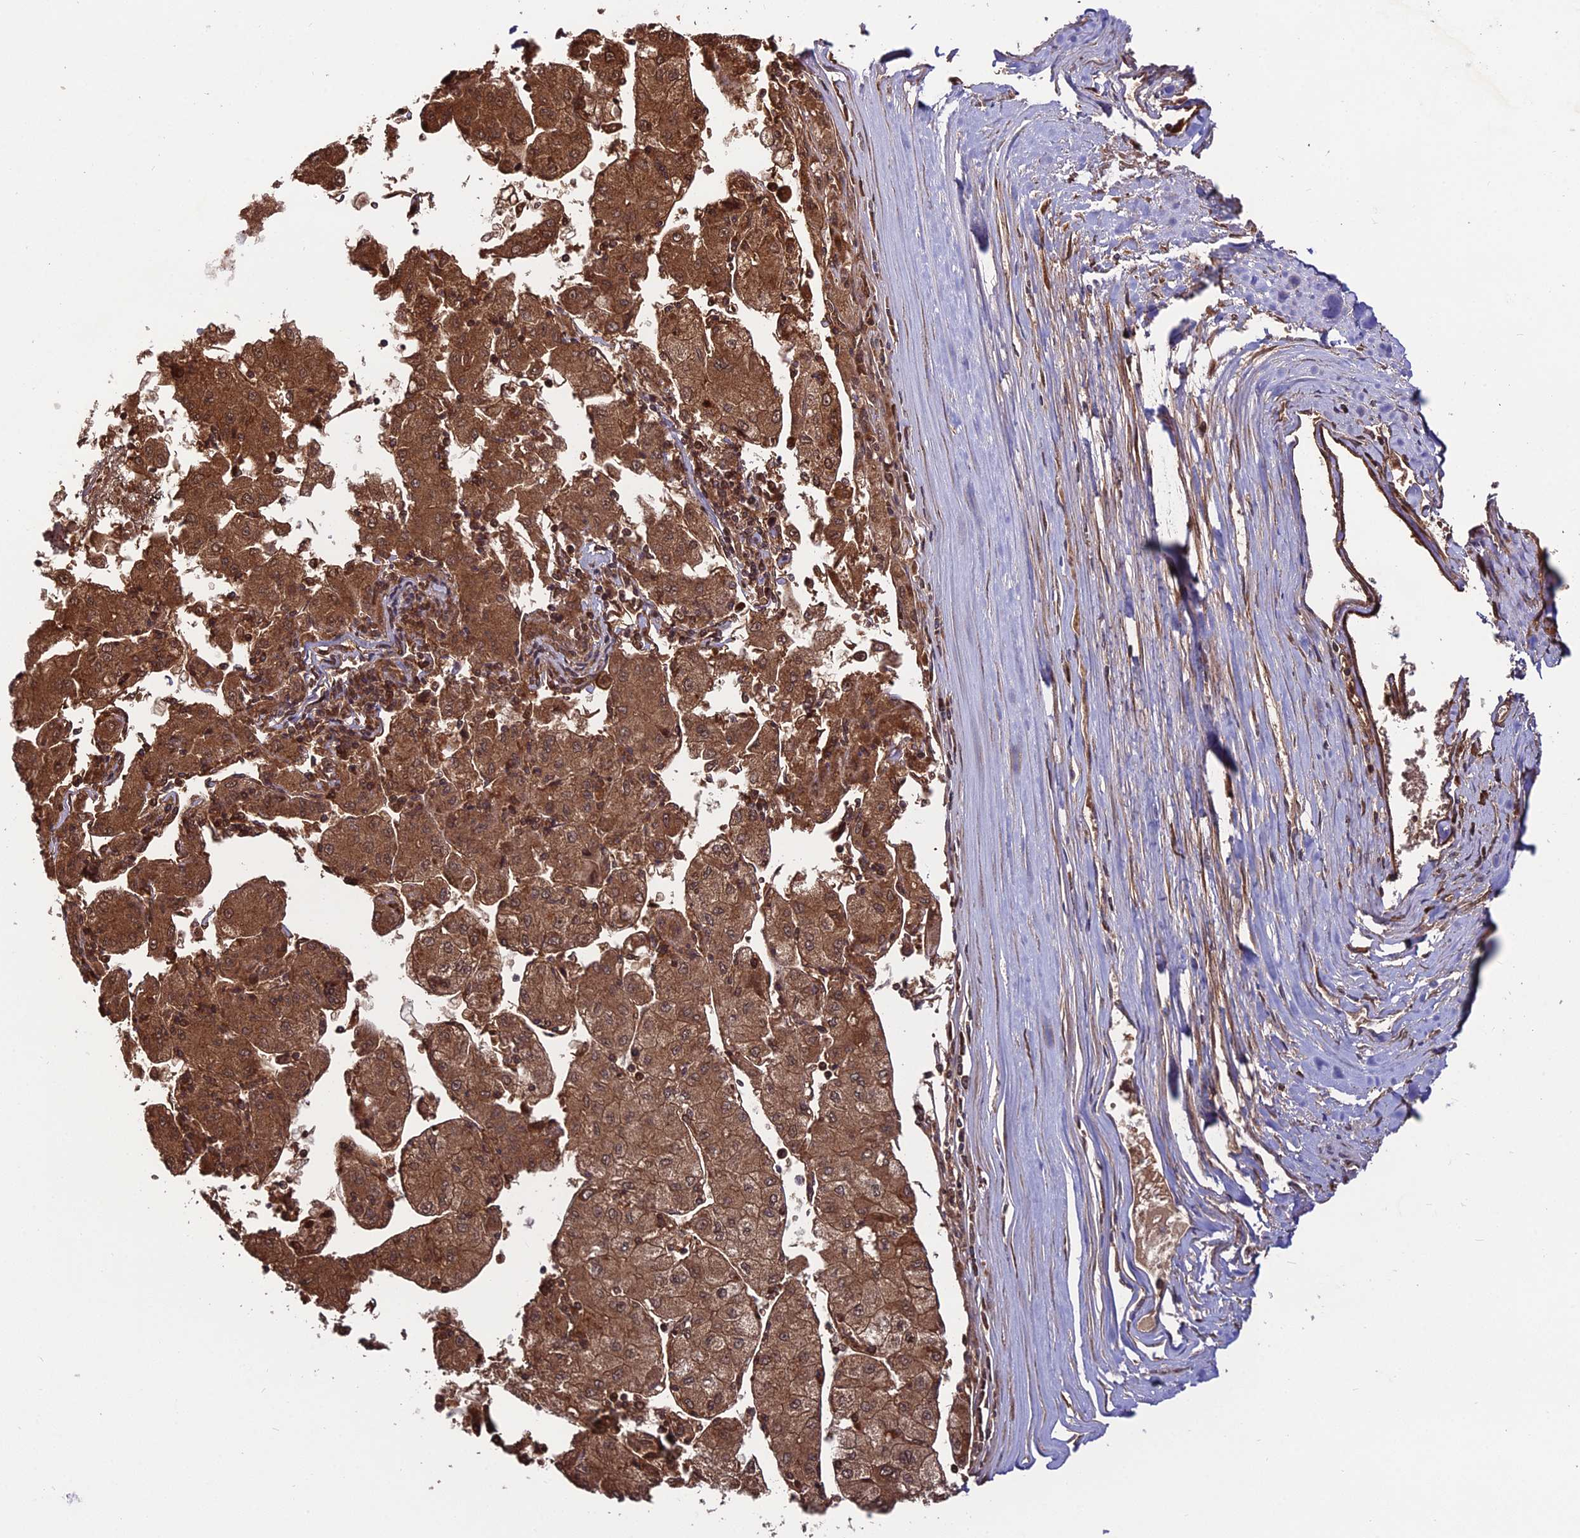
{"staining": {"intensity": "strong", "quantity": ">75%", "location": "cytoplasmic/membranous,nuclear"}, "tissue": "liver cancer", "cell_type": "Tumor cells", "image_type": "cancer", "snomed": [{"axis": "morphology", "description": "Carcinoma, Hepatocellular, NOS"}, {"axis": "topography", "description": "Liver"}], "caption": "IHC histopathology image of neoplastic tissue: human liver hepatocellular carcinoma stained using IHC reveals high levels of strong protein expression localized specifically in the cytoplasmic/membranous and nuclear of tumor cells, appearing as a cytoplasmic/membranous and nuclear brown color.", "gene": "DDX19A", "patient": {"sex": "male", "age": 72}}